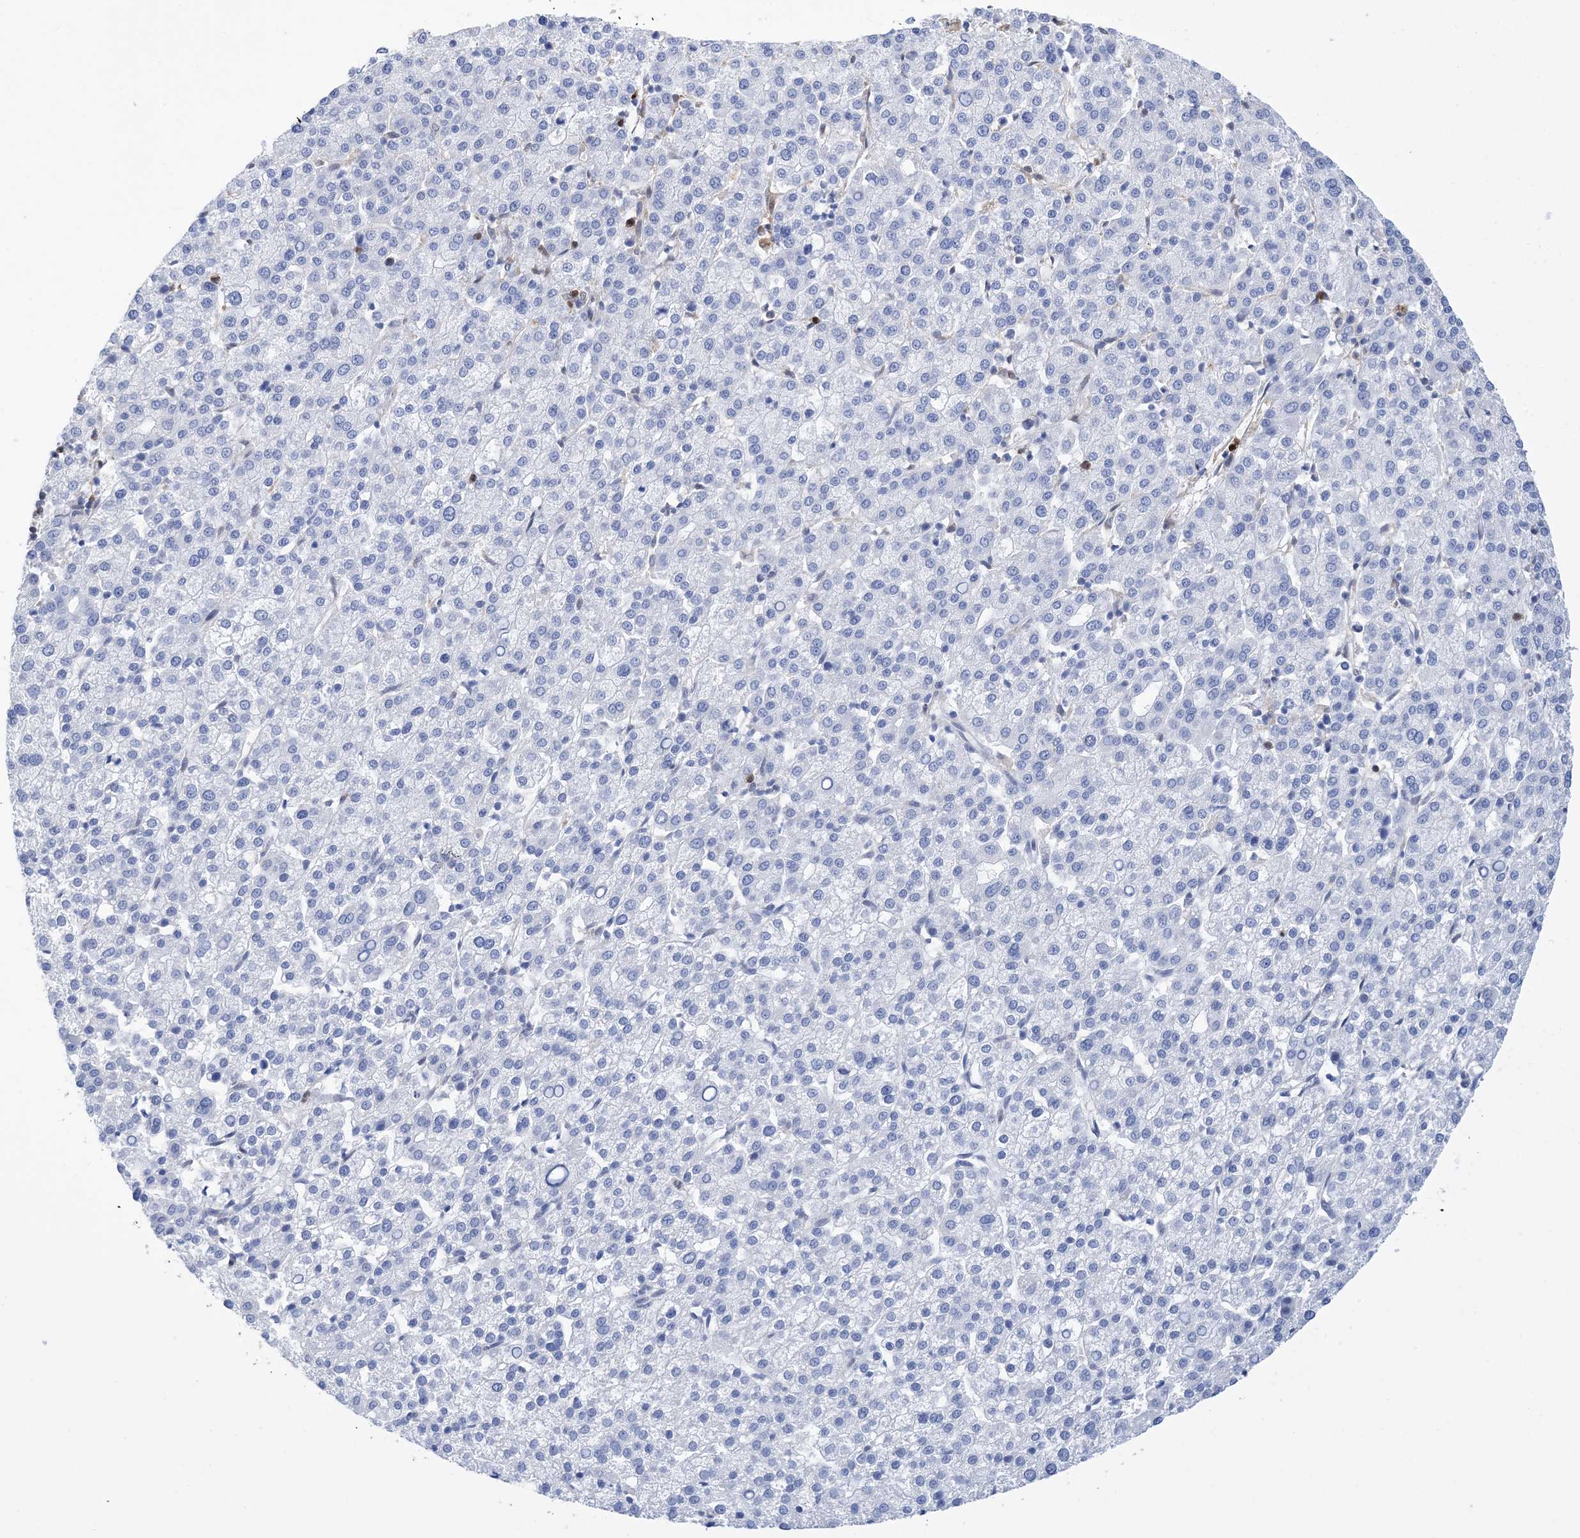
{"staining": {"intensity": "negative", "quantity": "none", "location": "none"}, "tissue": "liver cancer", "cell_type": "Tumor cells", "image_type": "cancer", "snomed": [{"axis": "morphology", "description": "Carcinoma, Hepatocellular, NOS"}, {"axis": "topography", "description": "Liver"}], "caption": "The micrograph demonstrates no staining of tumor cells in liver cancer.", "gene": "ANXA1", "patient": {"sex": "female", "age": 58}}